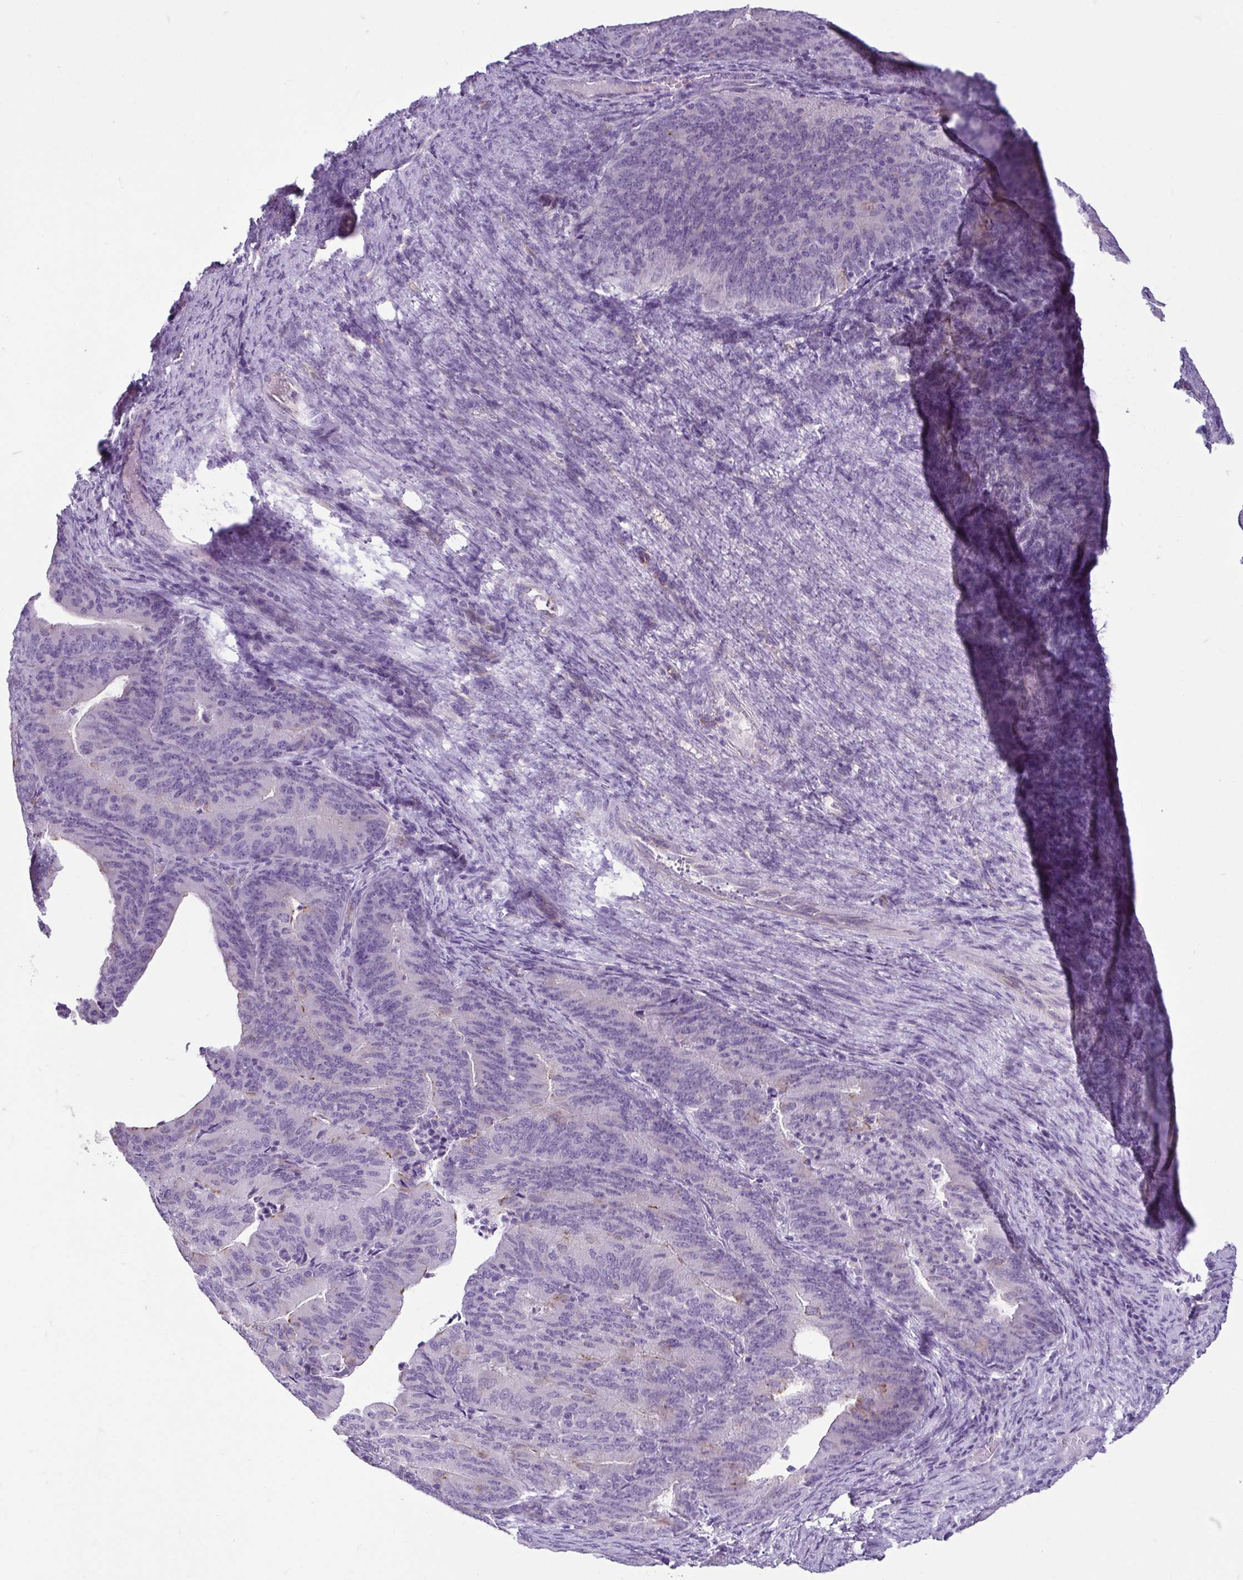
{"staining": {"intensity": "negative", "quantity": "none", "location": "none"}, "tissue": "endometrial cancer", "cell_type": "Tumor cells", "image_type": "cancer", "snomed": [{"axis": "morphology", "description": "Adenocarcinoma, NOS"}, {"axis": "topography", "description": "Endometrium"}], "caption": "Endometrial adenocarcinoma was stained to show a protein in brown. There is no significant expression in tumor cells. The staining was performed using DAB (3,3'-diaminobenzidine) to visualize the protein expression in brown, while the nuclei were stained in blue with hematoxylin (Magnification: 20x).", "gene": "CASP14", "patient": {"sex": "female", "age": 57}}